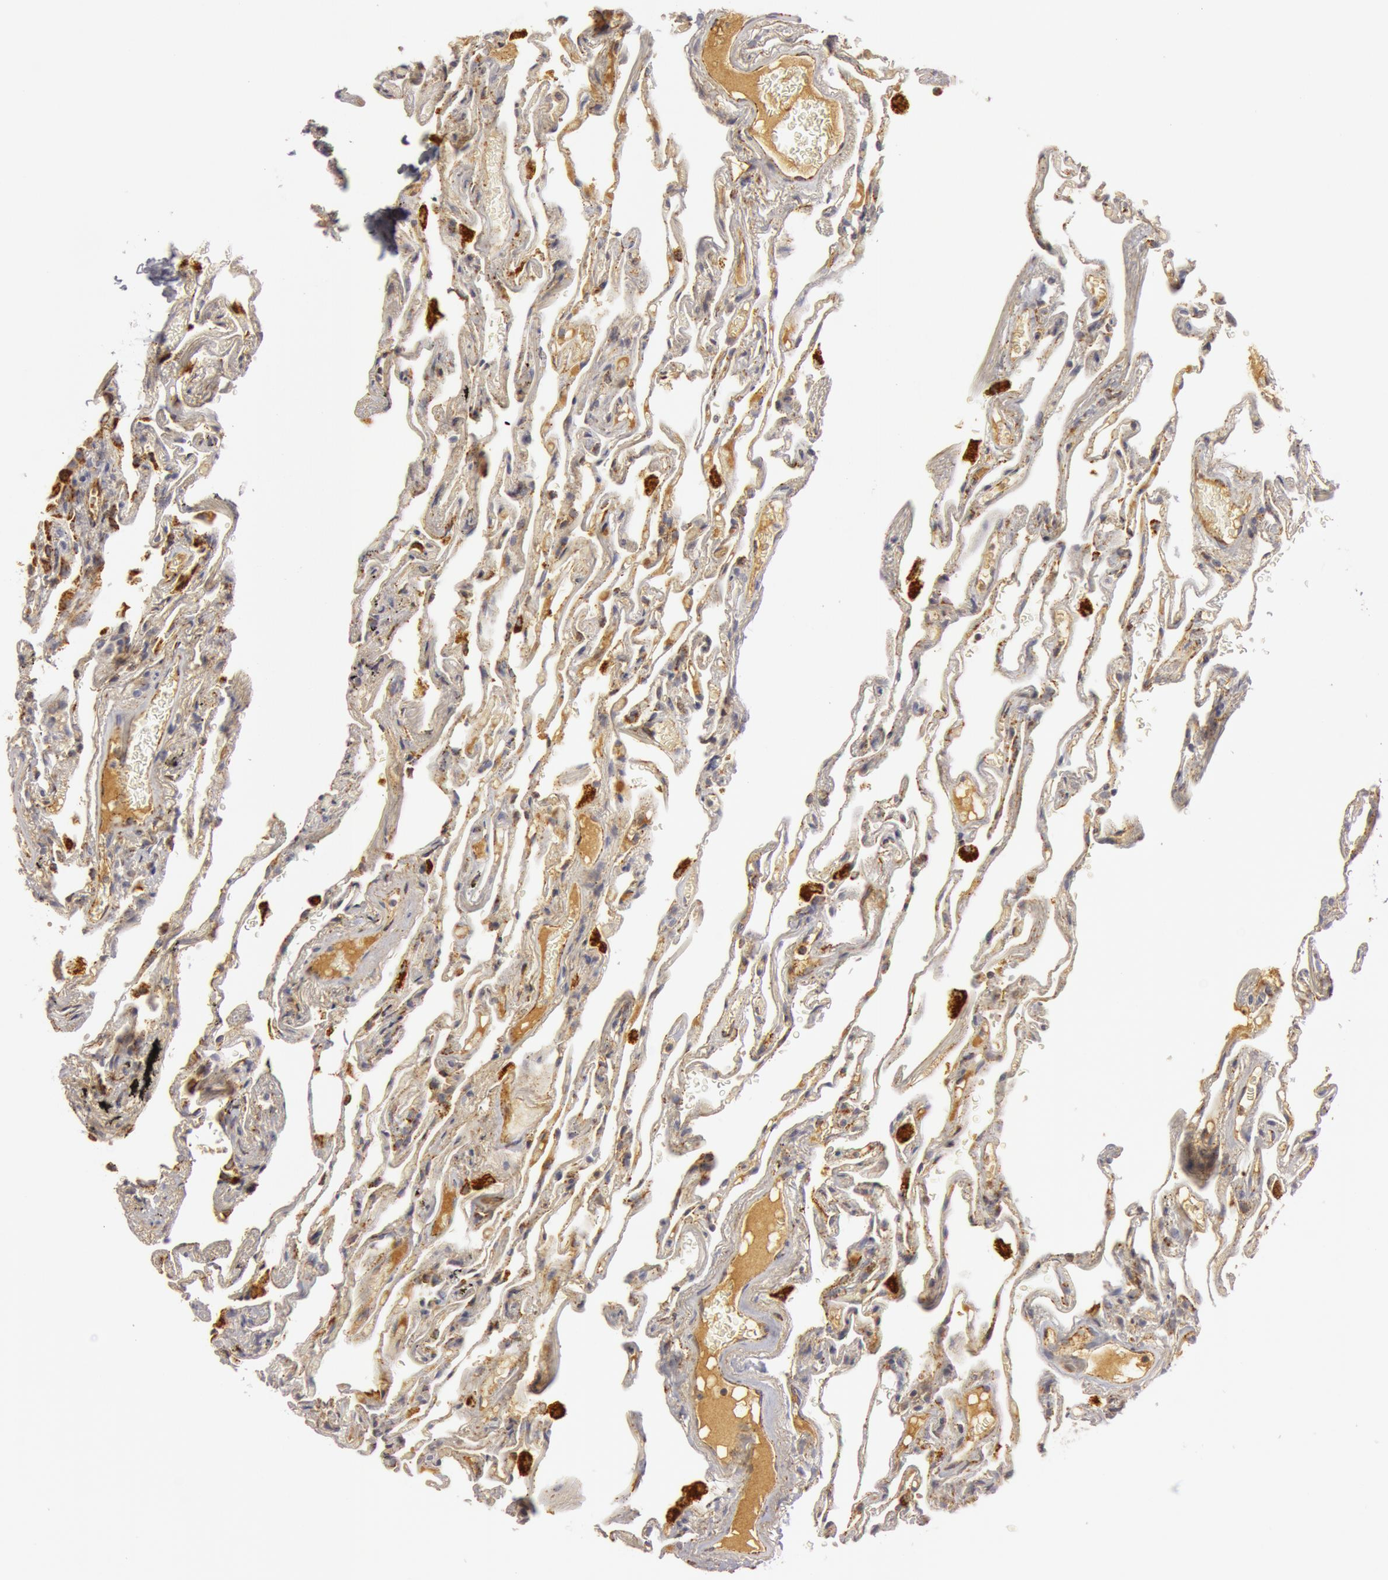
{"staining": {"intensity": "negative", "quantity": "none", "location": "none"}, "tissue": "lung", "cell_type": "Alveolar cells", "image_type": "normal", "snomed": [{"axis": "morphology", "description": "Normal tissue, NOS"}, {"axis": "morphology", "description": "Inflammation, NOS"}, {"axis": "topography", "description": "Lung"}], "caption": "There is no significant expression in alveolar cells of lung. The staining was performed using DAB (3,3'-diaminobenzidine) to visualize the protein expression in brown, while the nuclei were stained in blue with hematoxylin (Magnification: 20x).", "gene": "C7", "patient": {"sex": "male", "age": 69}}